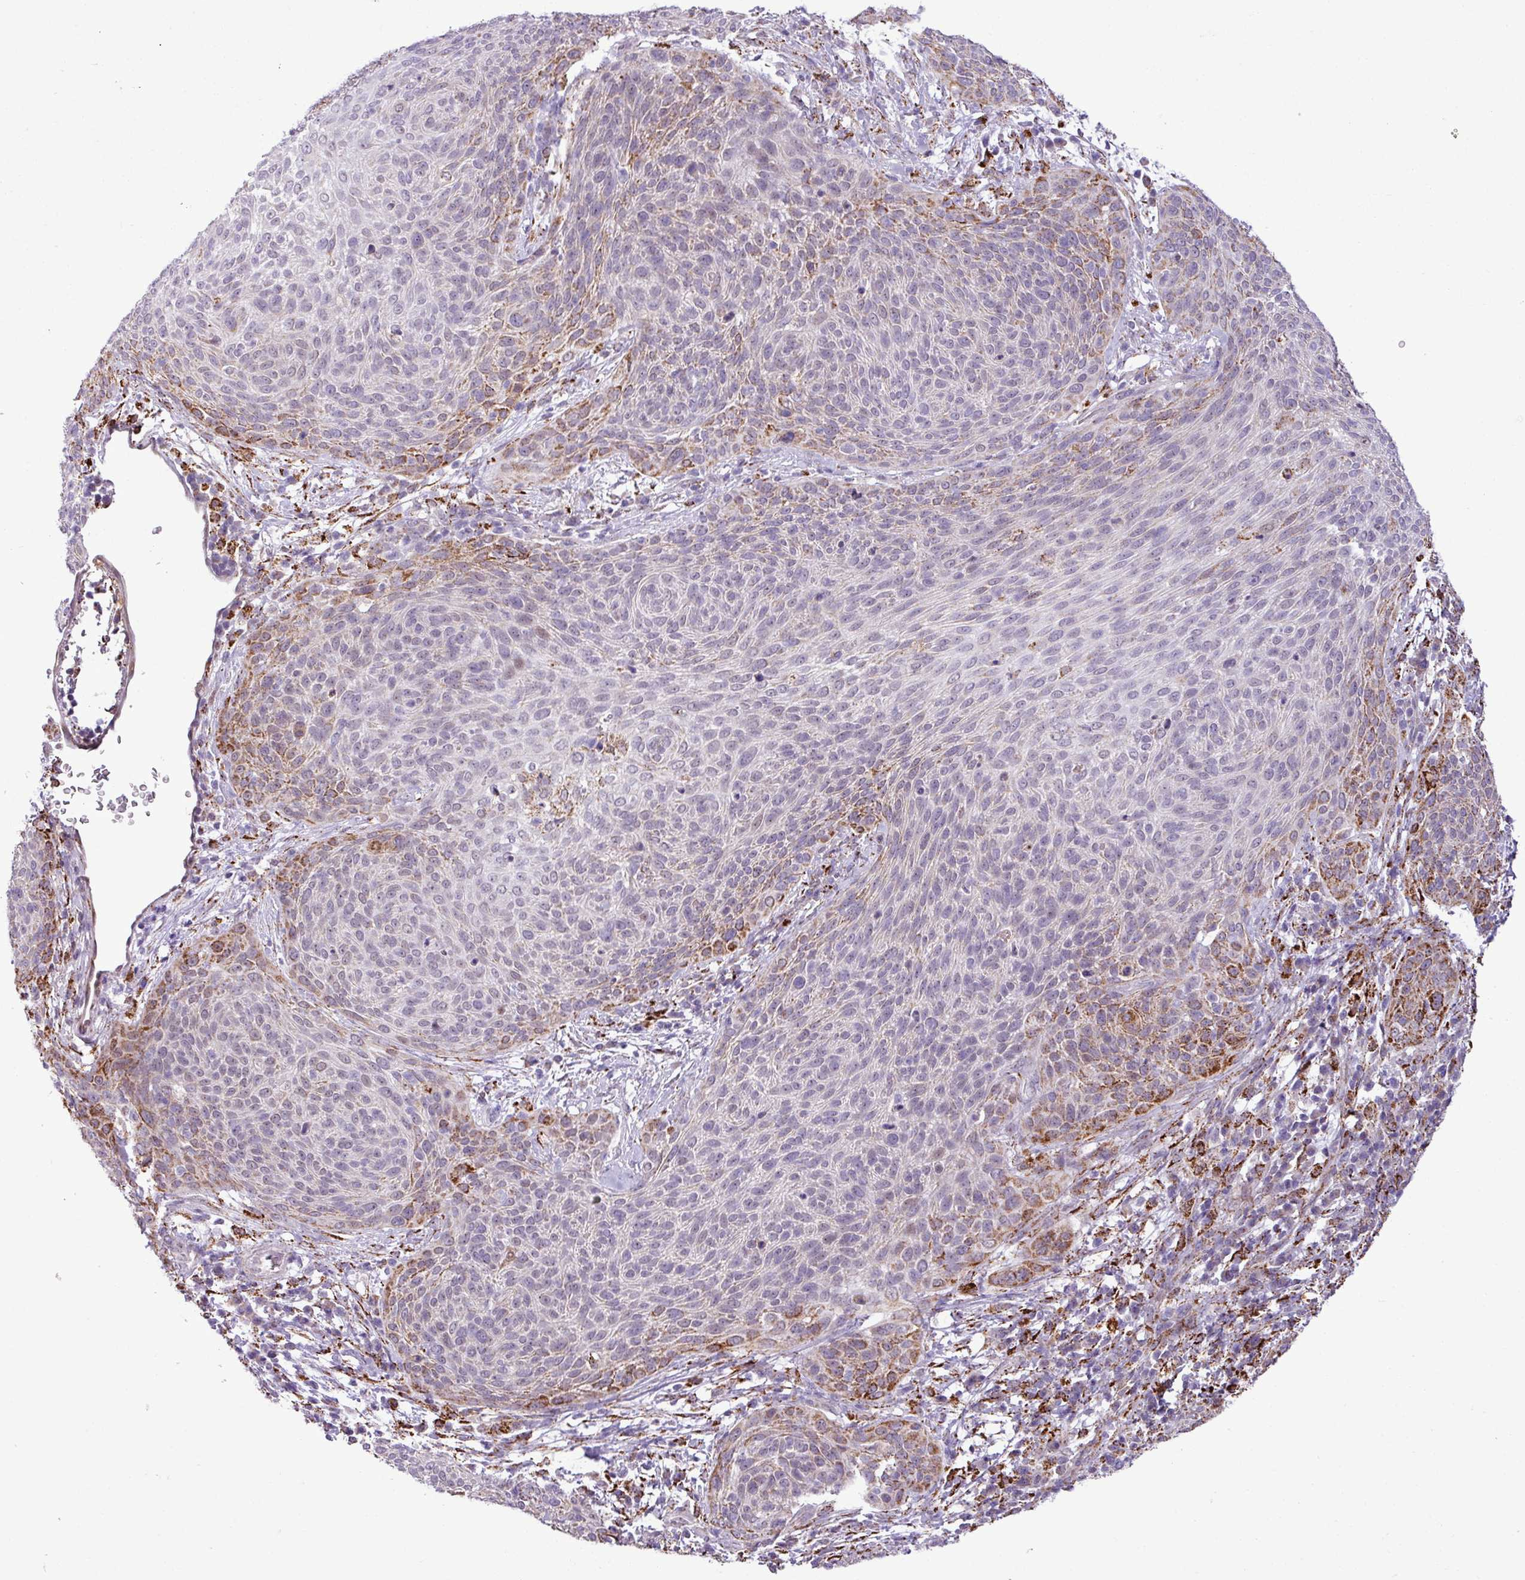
{"staining": {"intensity": "moderate", "quantity": "<25%", "location": "cytoplasmic/membranous"}, "tissue": "cervical cancer", "cell_type": "Tumor cells", "image_type": "cancer", "snomed": [{"axis": "morphology", "description": "Squamous cell carcinoma, NOS"}, {"axis": "topography", "description": "Cervix"}], "caption": "Cervical cancer stained with a protein marker demonstrates moderate staining in tumor cells.", "gene": "SGPP1", "patient": {"sex": "female", "age": 31}}